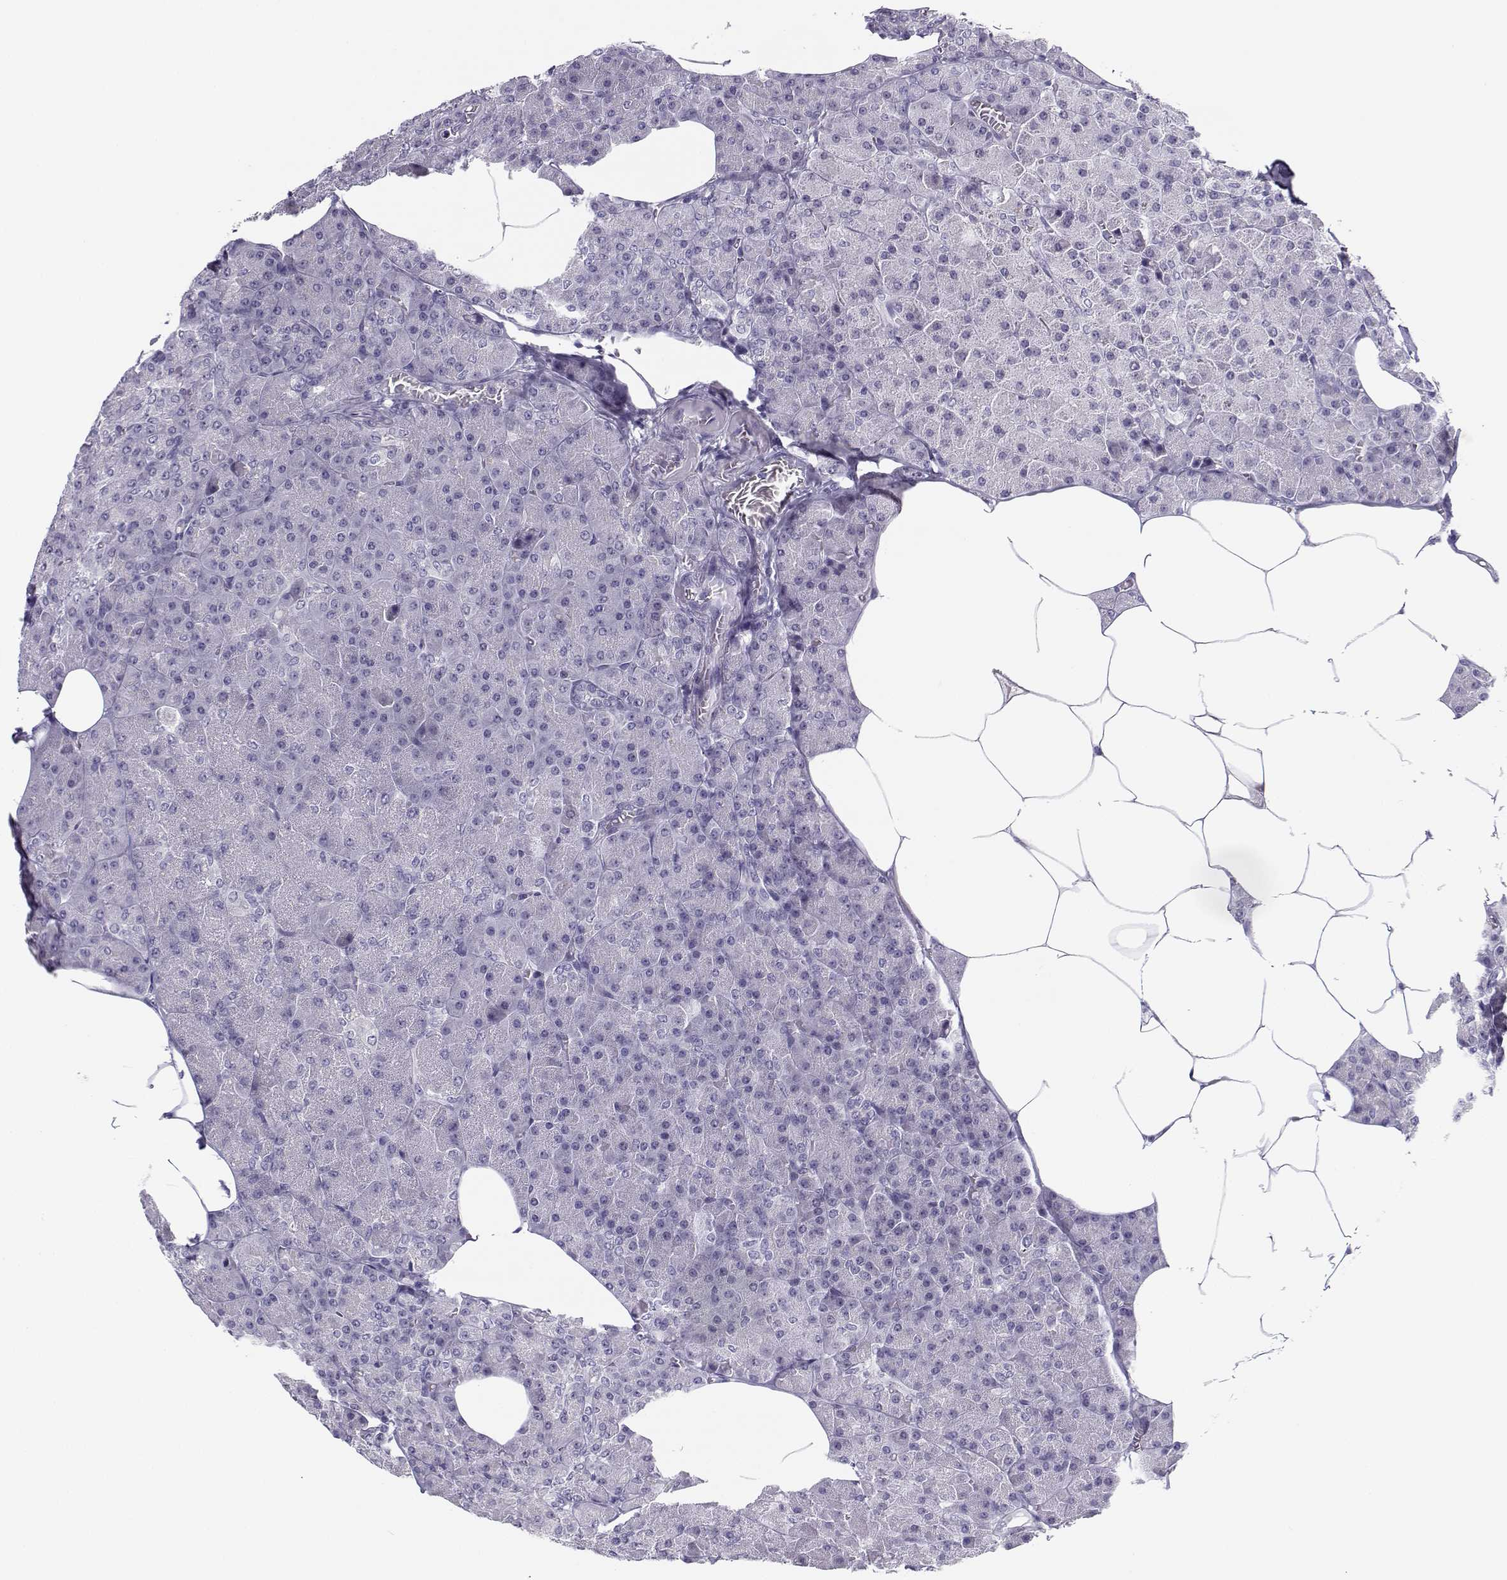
{"staining": {"intensity": "negative", "quantity": "none", "location": "none"}, "tissue": "pancreas", "cell_type": "Exocrine glandular cells", "image_type": "normal", "snomed": [{"axis": "morphology", "description": "Normal tissue, NOS"}, {"axis": "topography", "description": "Pancreas"}], "caption": "Exocrine glandular cells are negative for brown protein staining in unremarkable pancreas.", "gene": "CFAP77", "patient": {"sex": "female", "age": 45}}